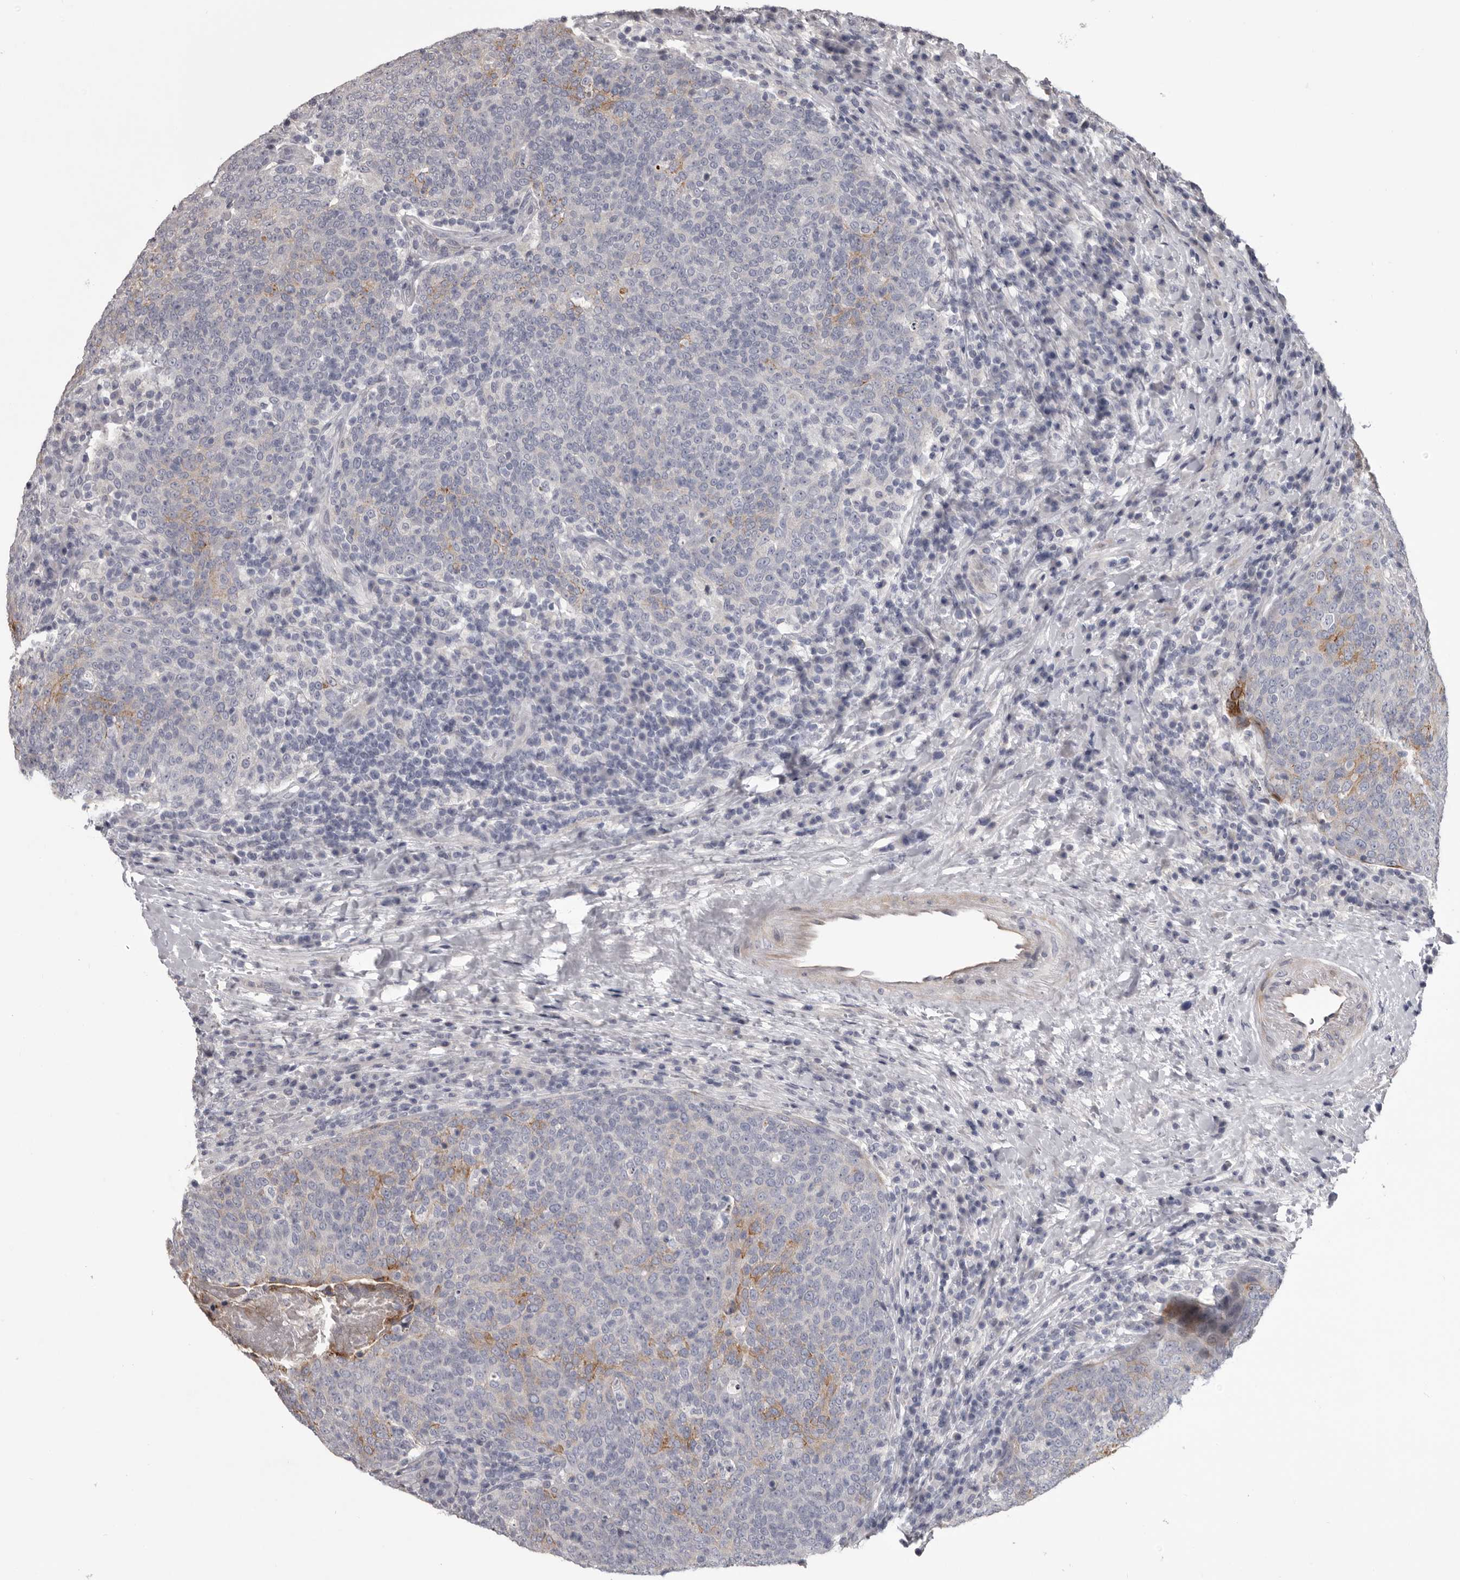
{"staining": {"intensity": "weak", "quantity": "<25%", "location": "cytoplasmic/membranous"}, "tissue": "head and neck cancer", "cell_type": "Tumor cells", "image_type": "cancer", "snomed": [{"axis": "morphology", "description": "Squamous cell carcinoma, NOS"}, {"axis": "morphology", "description": "Squamous cell carcinoma, metastatic, NOS"}, {"axis": "topography", "description": "Lymph node"}, {"axis": "topography", "description": "Head-Neck"}], "caption": "Immunohistochemistry photomicrograph of human head and neck cancer stained for a protein (brown), which exhibits no positivity in tumor cells.", "gene": "LPAR6", "patient": {"sex": "male", "age": 62}}